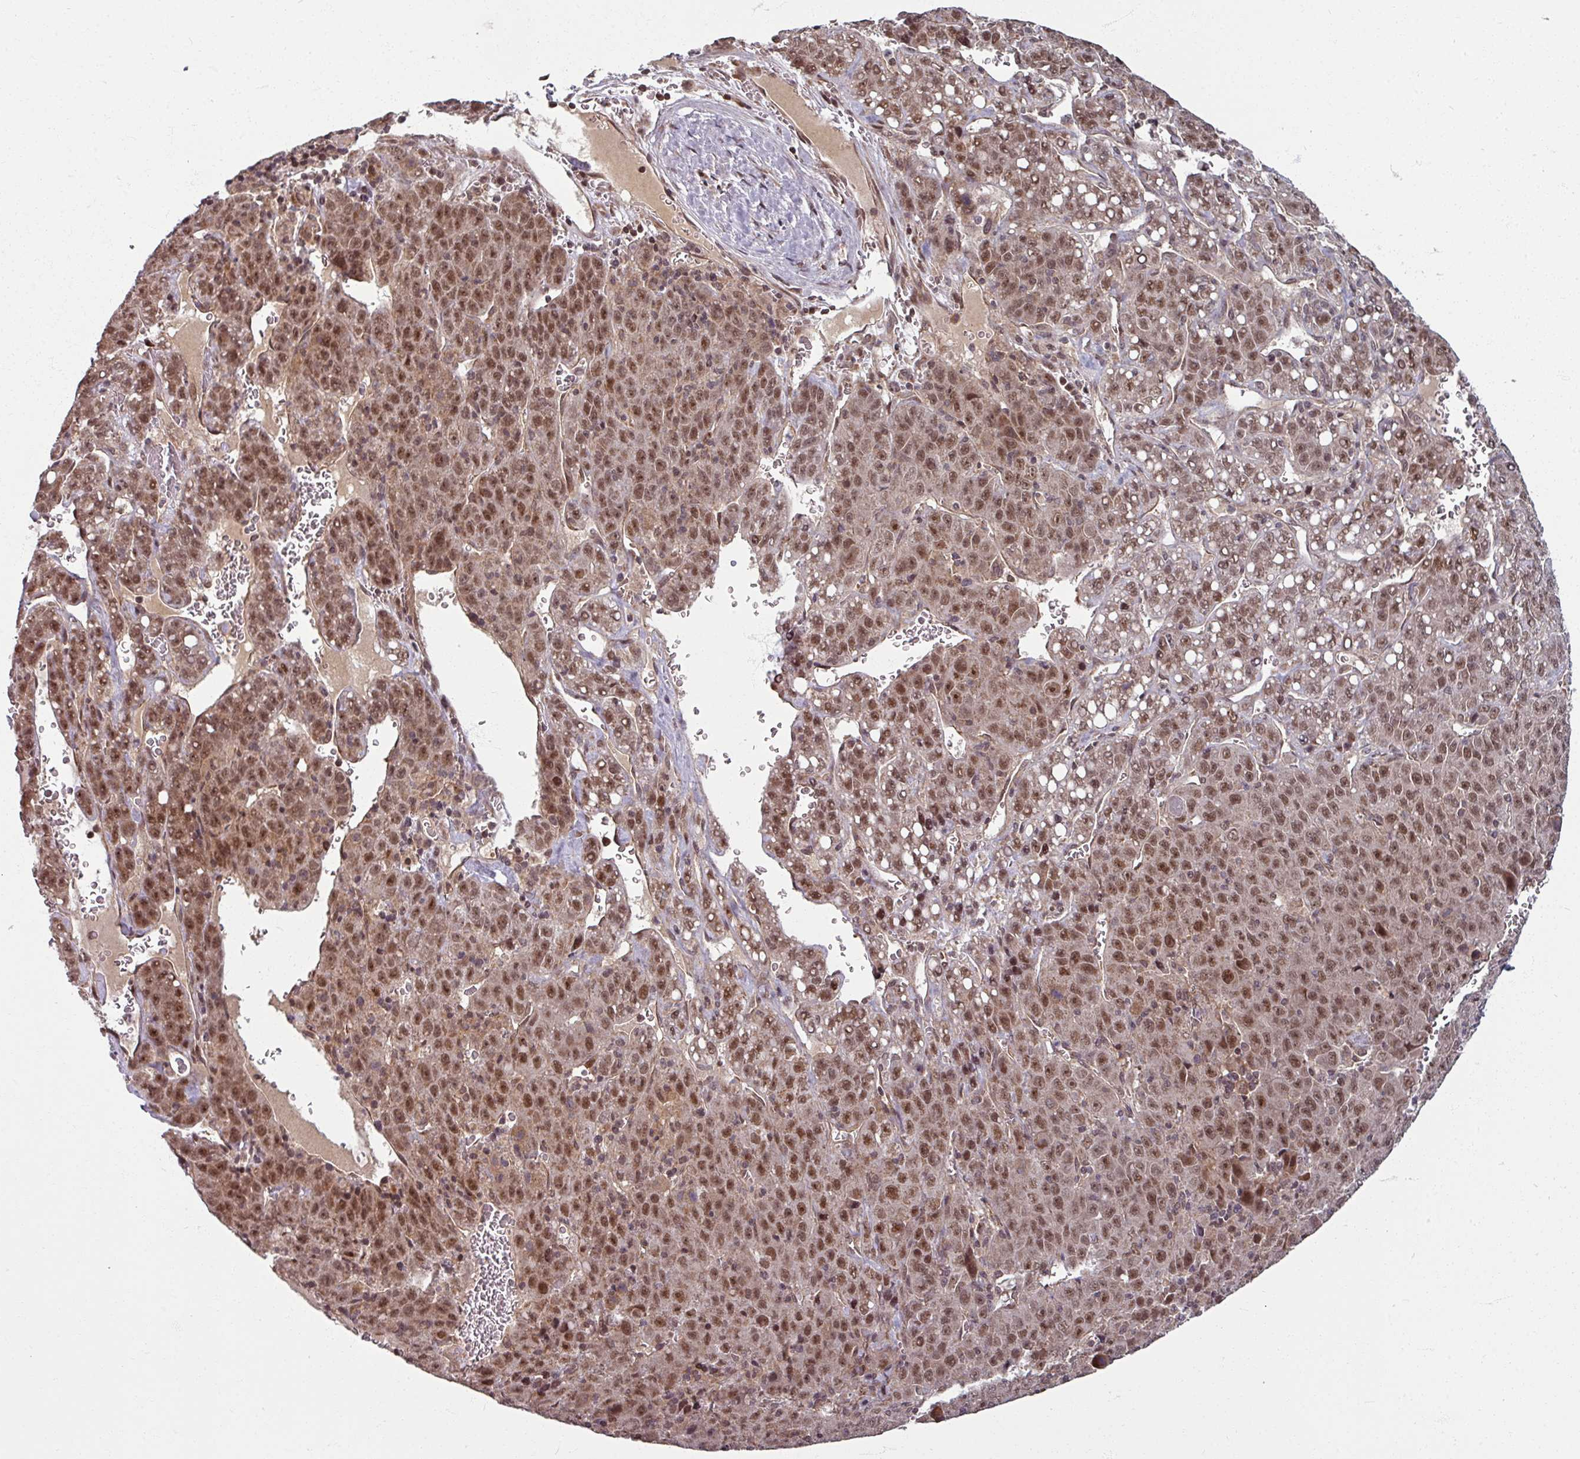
{"staining": {"intensity": "moderate", "quantity": ">75%", "location": "nuclear"}, "tissue": "liver cancer", "cell_type": "Tumor cells", "image_type": "cancer", "snomed": [{"axis": "morphology", "description": "Carcinoma, Hepatocellular, NOS"}, {"axis": "topography", "description": "Liver"}], "caption": "Human hepatocellular carcinoma (liver) stained with a brown dye displays moderate nuclear positive expression in about >75% of tumor cells.", "gene": "SWI5", "patient": {"sex": "female", "age": 53}}